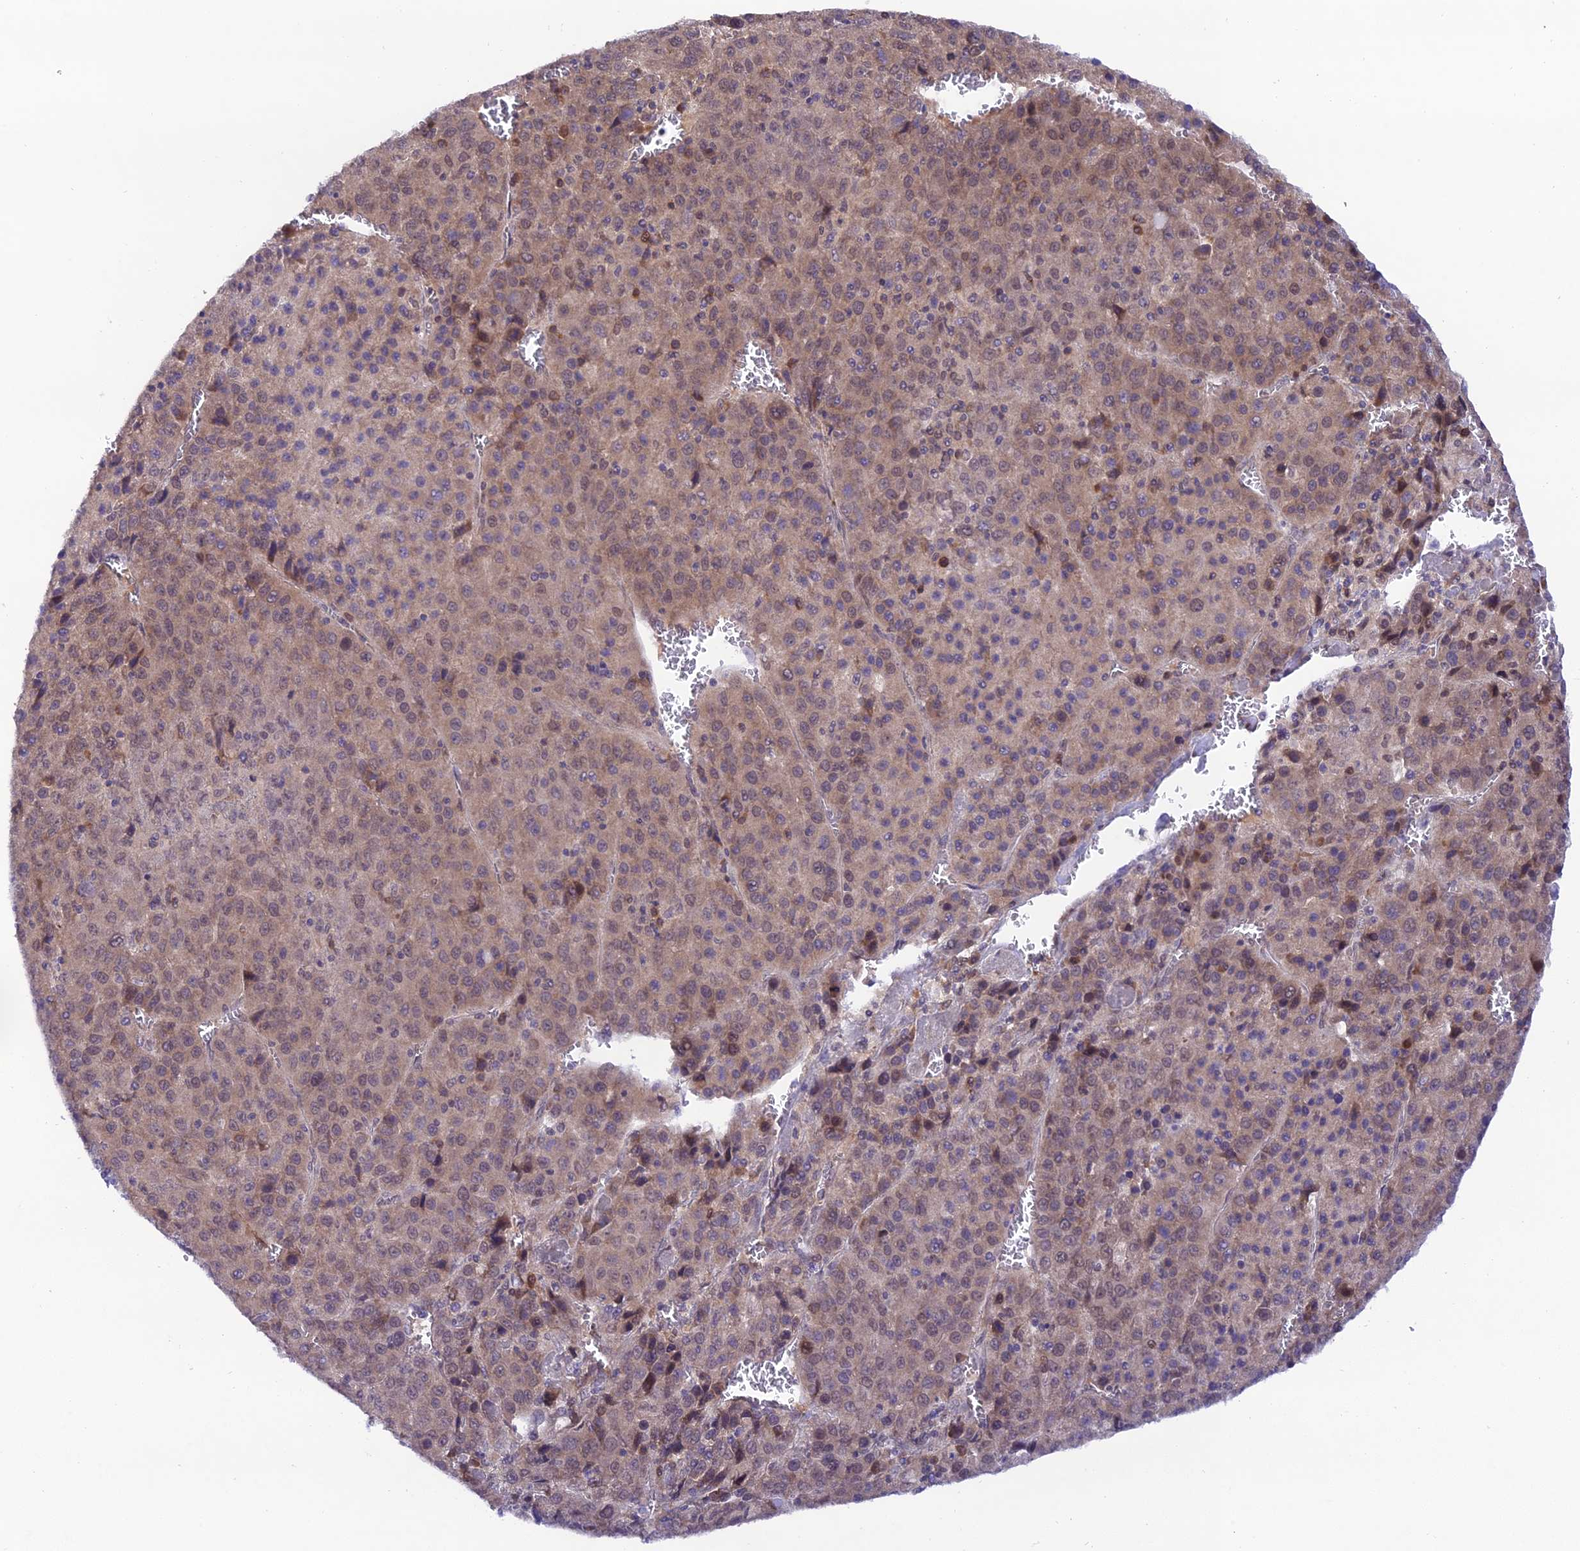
{"staining": {"intensity": "weak", "quantity": "<25%", "location": "cytoplasmic/membranous,nuclear"}, "tissue": "liver cancer", "cell_type": "Tumor cells", "image_type": "cancer", "snomed": [{"axis": "morphology", "description": "Carcinoma, Hepatocellular, NOS"}, {"axis": "topography", "description": "Liver"}], "caption": "DAB (3,3'-diaminobenzidine) immunohistochemical staining of human hepatocellular carcinoma (liver) displays no significant positivity in tumor cells.", "gene": "TRIM40", "patient": {"sex": "female", "age": 53}}